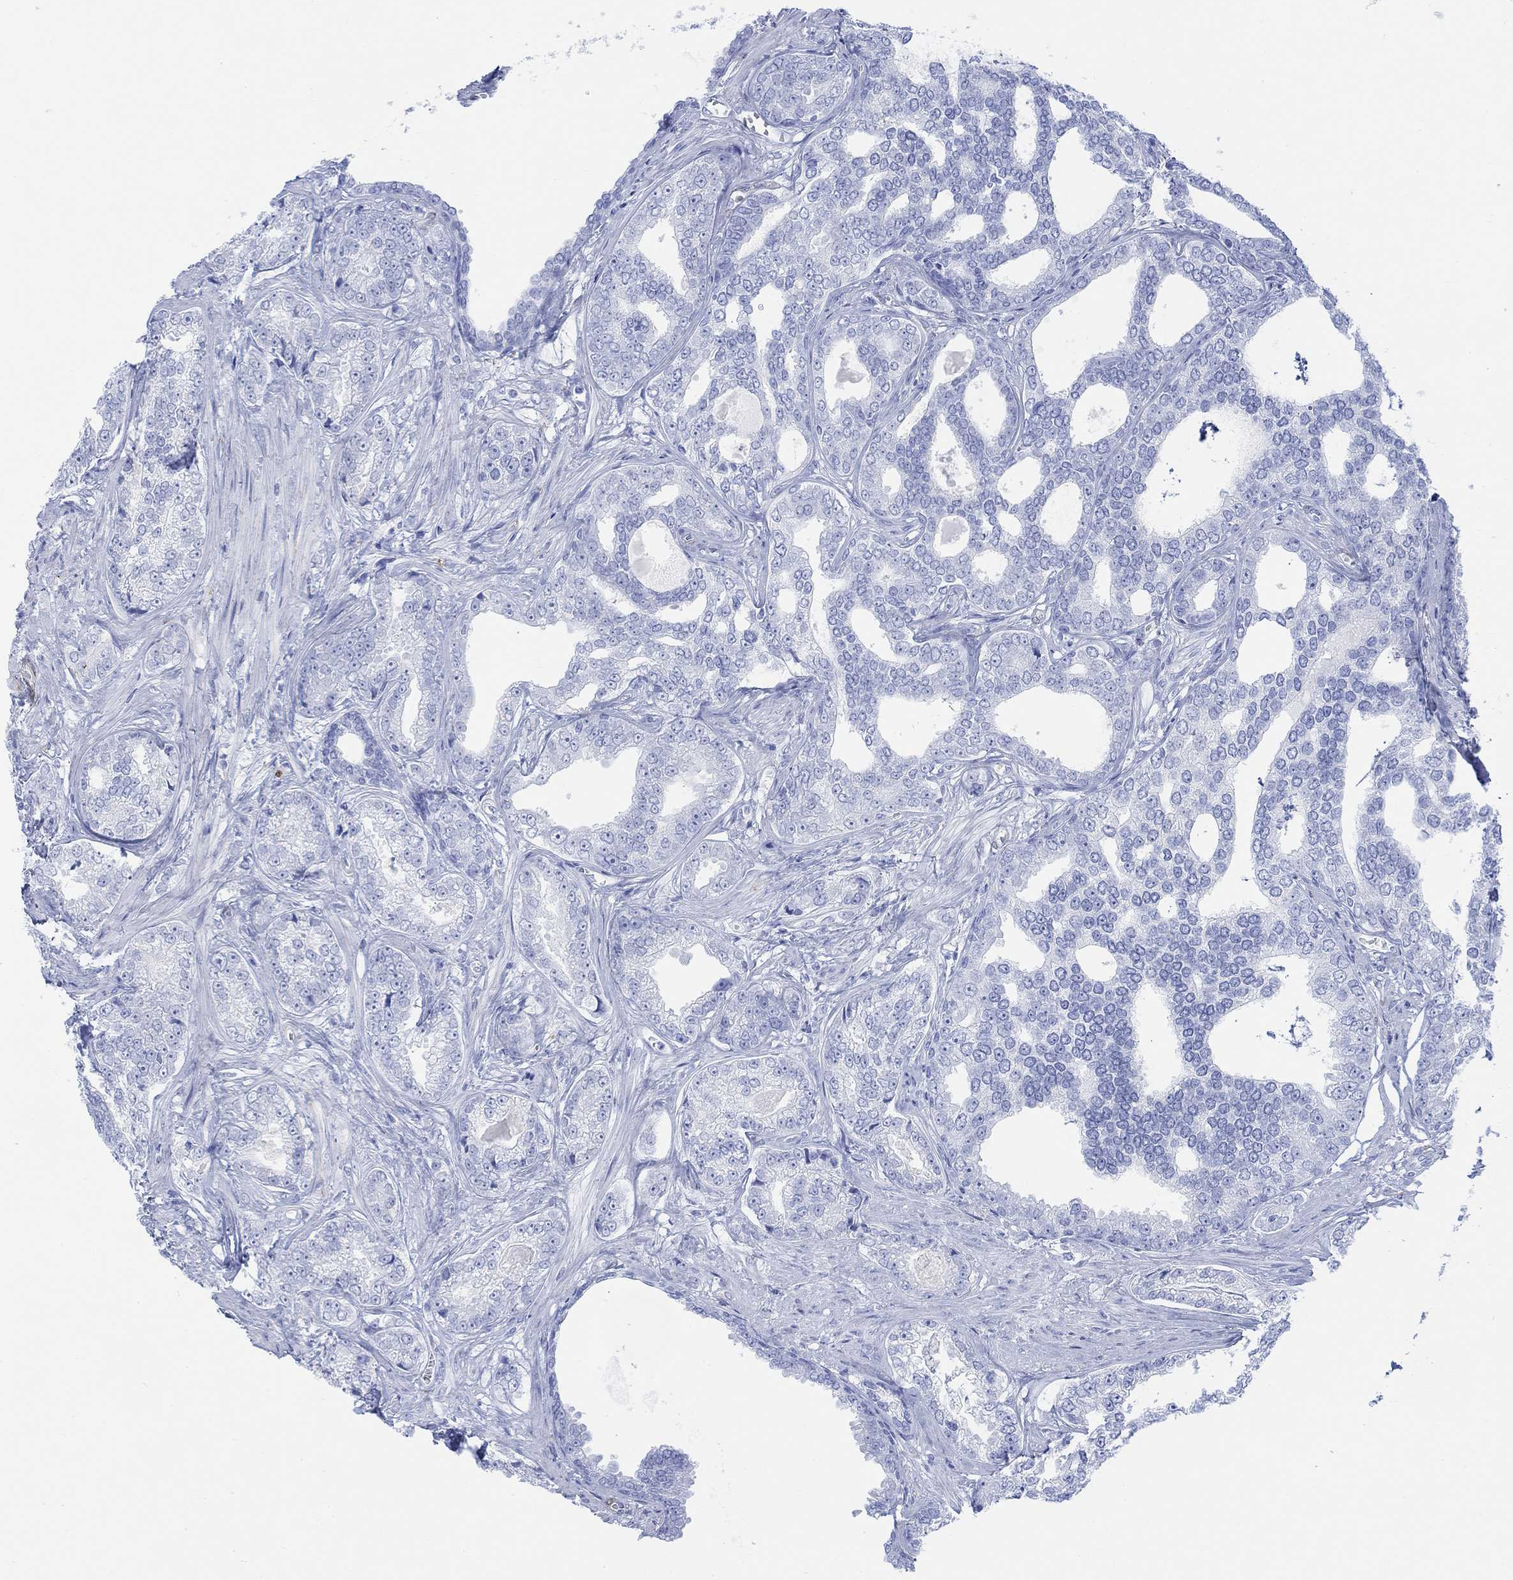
{"staining": {"intensity": "negative", "quantity": "none", "location": "none"}, "tissue": "prostate cancer", "cell_type": "Tumor cells", "image_type": "cancer", "snomed": [{"axis": "morphology", "description": "Adenocarcinoma, NOS"}, {"axis": "topography", "description": "Prostate"}], "caption": "A high-resolution photomicrograph shows IHC staining of prostate adenocarcinoma, which displays no significant expression in tumor cells.", "gene": "TPPP3", "patient": {"sex": "male", "age": 67}}